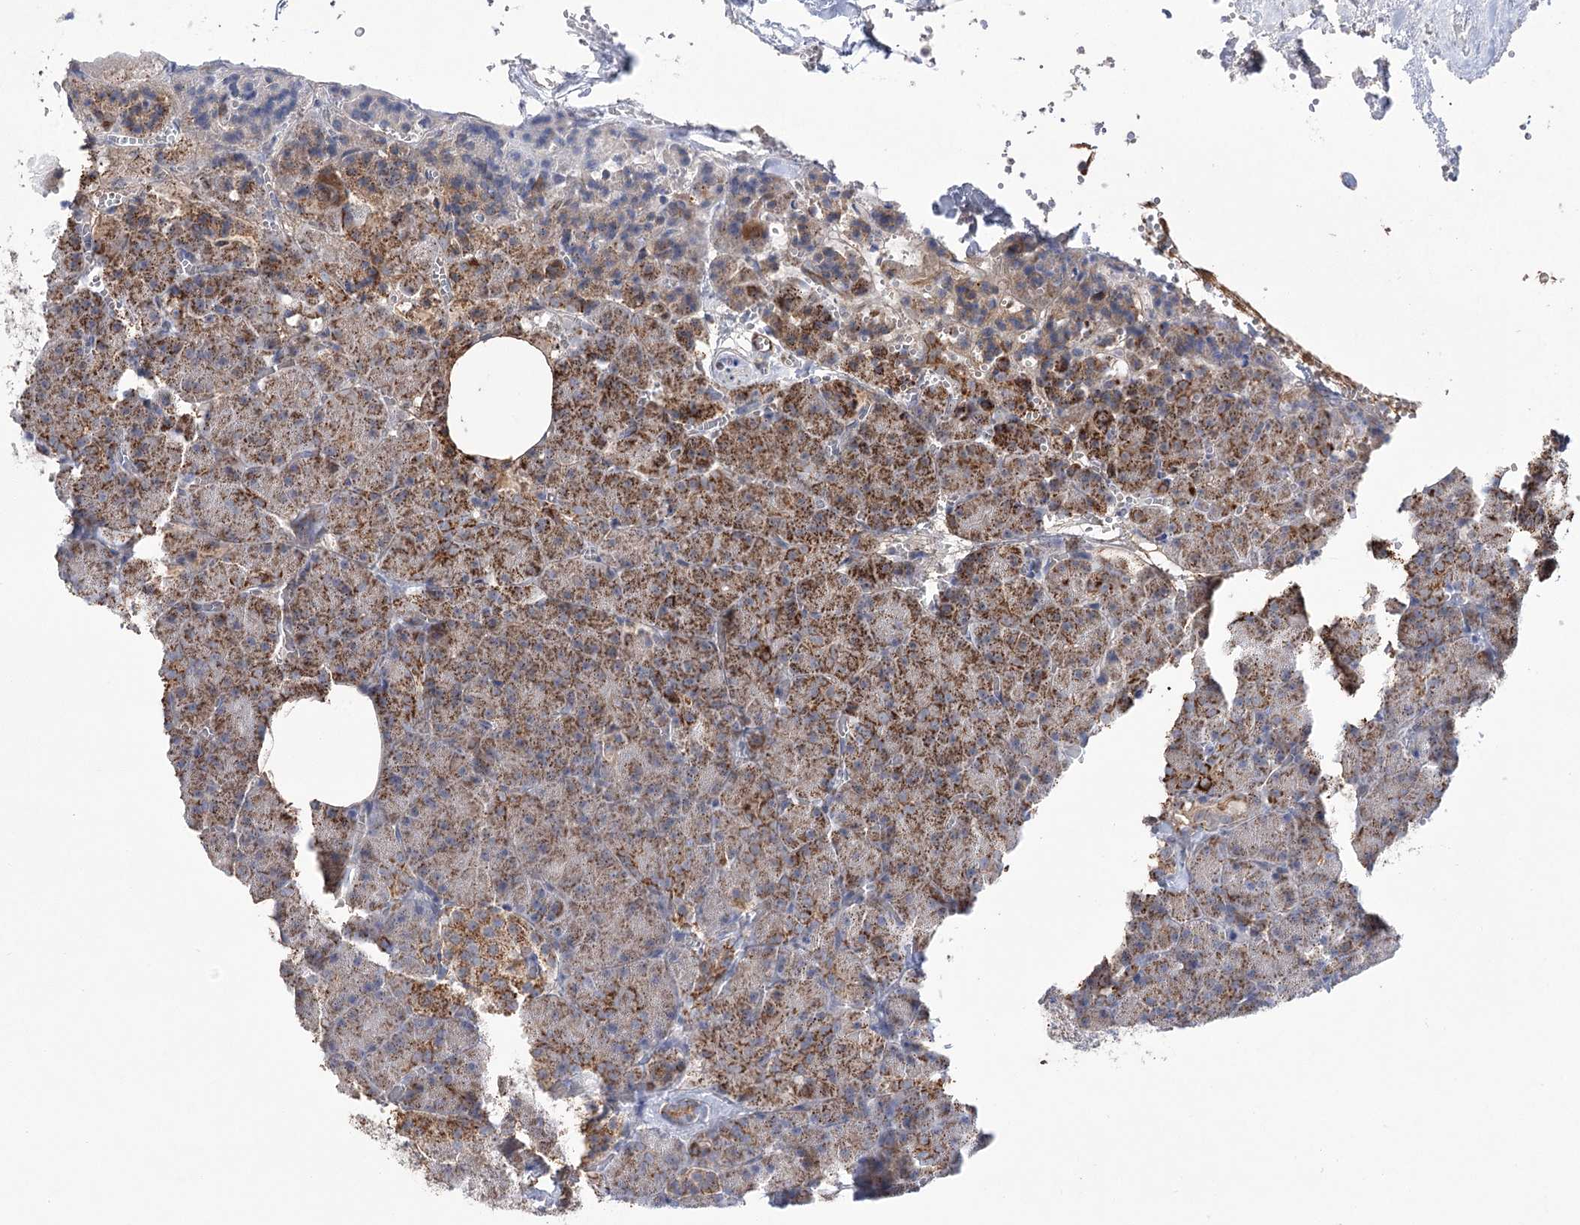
{"staining": {"intensity": "moderate", "quantity": ">75%", "location": "cytoplasmic/membranous"}, "tissue": "pancreas", "cell_type": "Exocrine glandular cells", "image_type": "normal", "snomed": [{"axis": "morphology", "description": "Normal tissue, NOS"}, {"axis": "morphology", "description": "Carcinoid, malignant, NOS"}, {"axis": "topography", "description": "Pancreas"}], "caption": "Moderate cytoplasmic/membranous staining is seen in about >75% of exocrine glandular cells in normal pancreas. Nuclei are stained in blue.", "gene": "ECHDC3", "patient": {"sex": "female", "age": 35}}